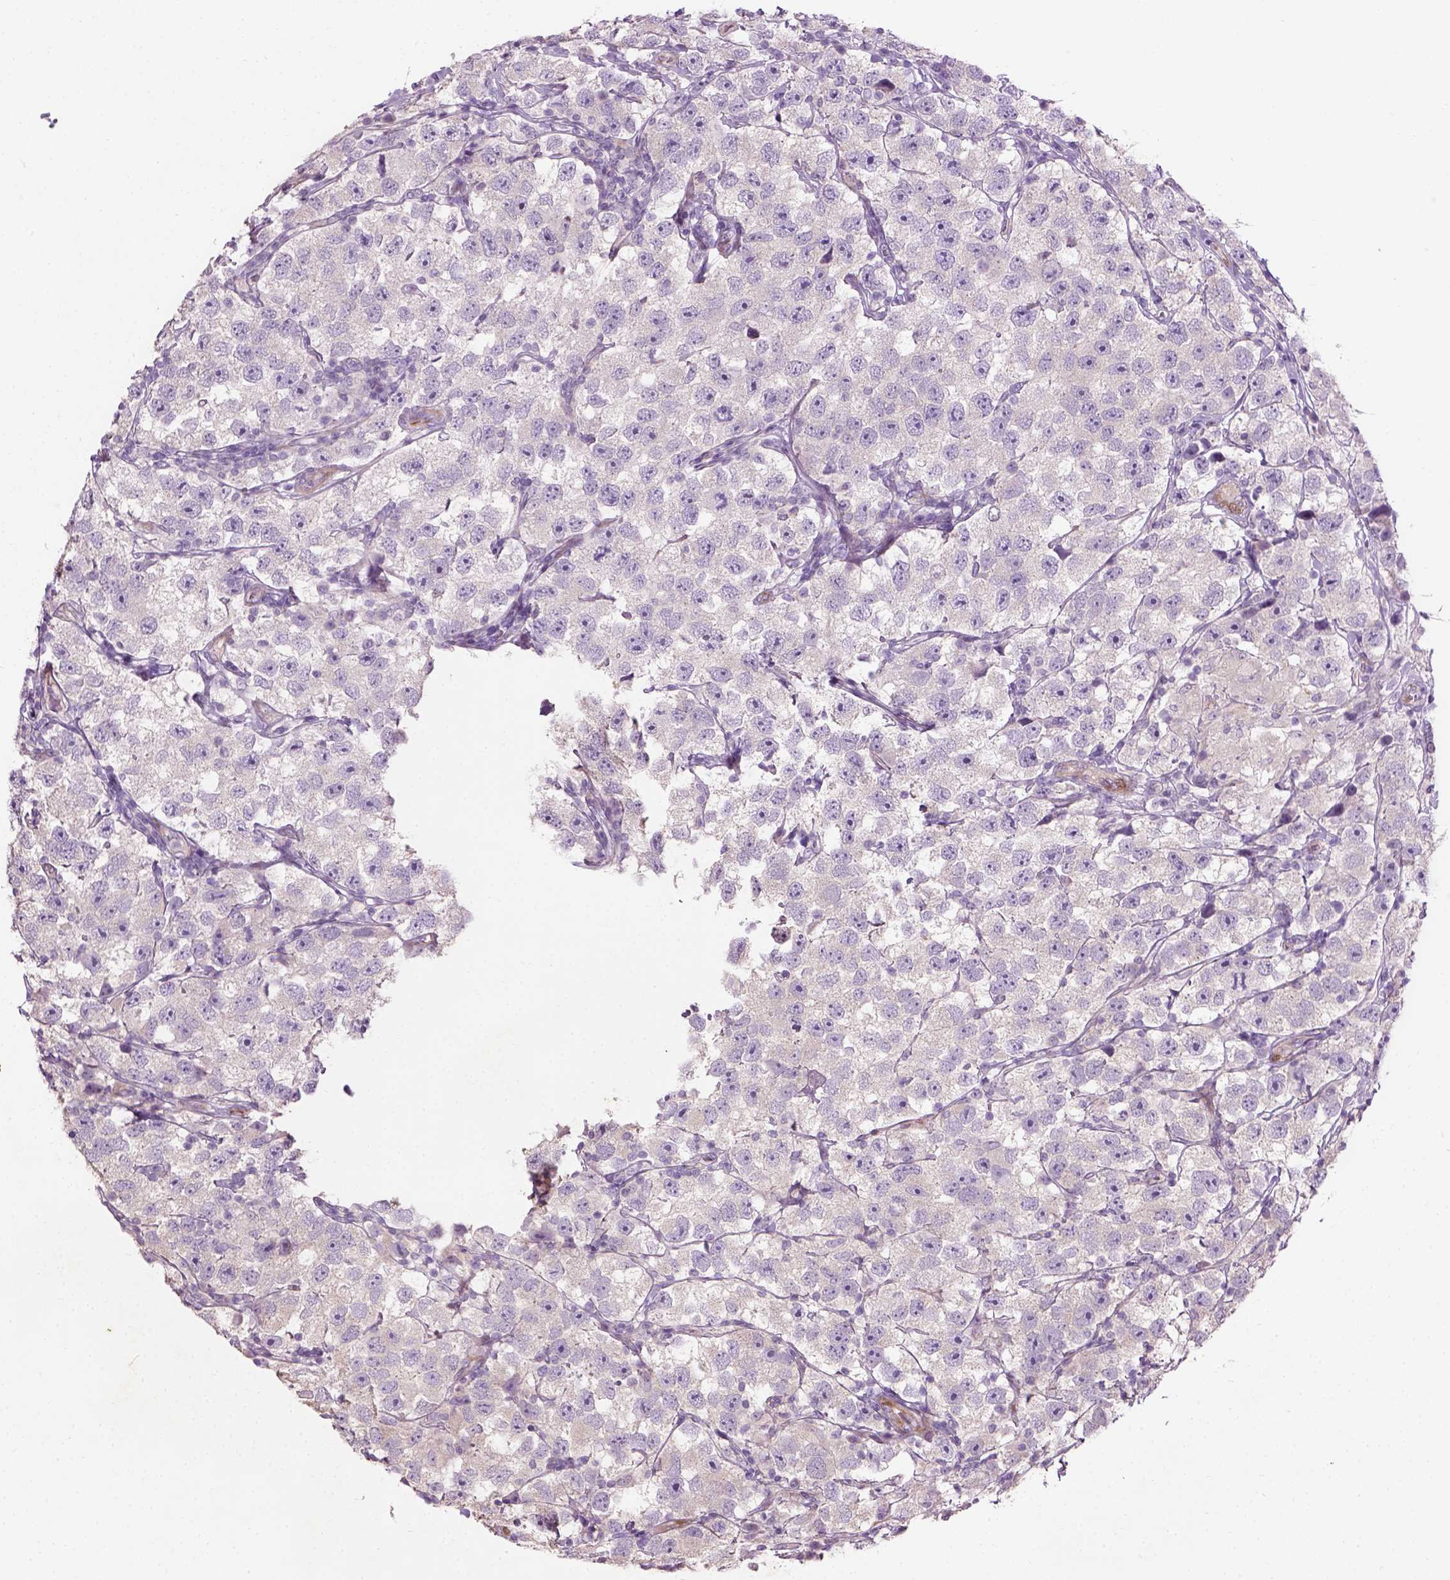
{"staining": {"intensity": "negative", "quantity": "none", "location": "none"}, "tissue": "testis cancer", "cell_type": "Tumor cells", "image_type": "cancer", "snomed": [{"axis": "morphology", "description": "Seminoma, NOS"}, {"axis": "topography", "description": "Testis"}], "caption": "Seminoma (testis) stained for a protein using IHC exhibits no positivity tumor cells.", "gene": "PKP3", "patient": {"sex": "male", "age": 26}}